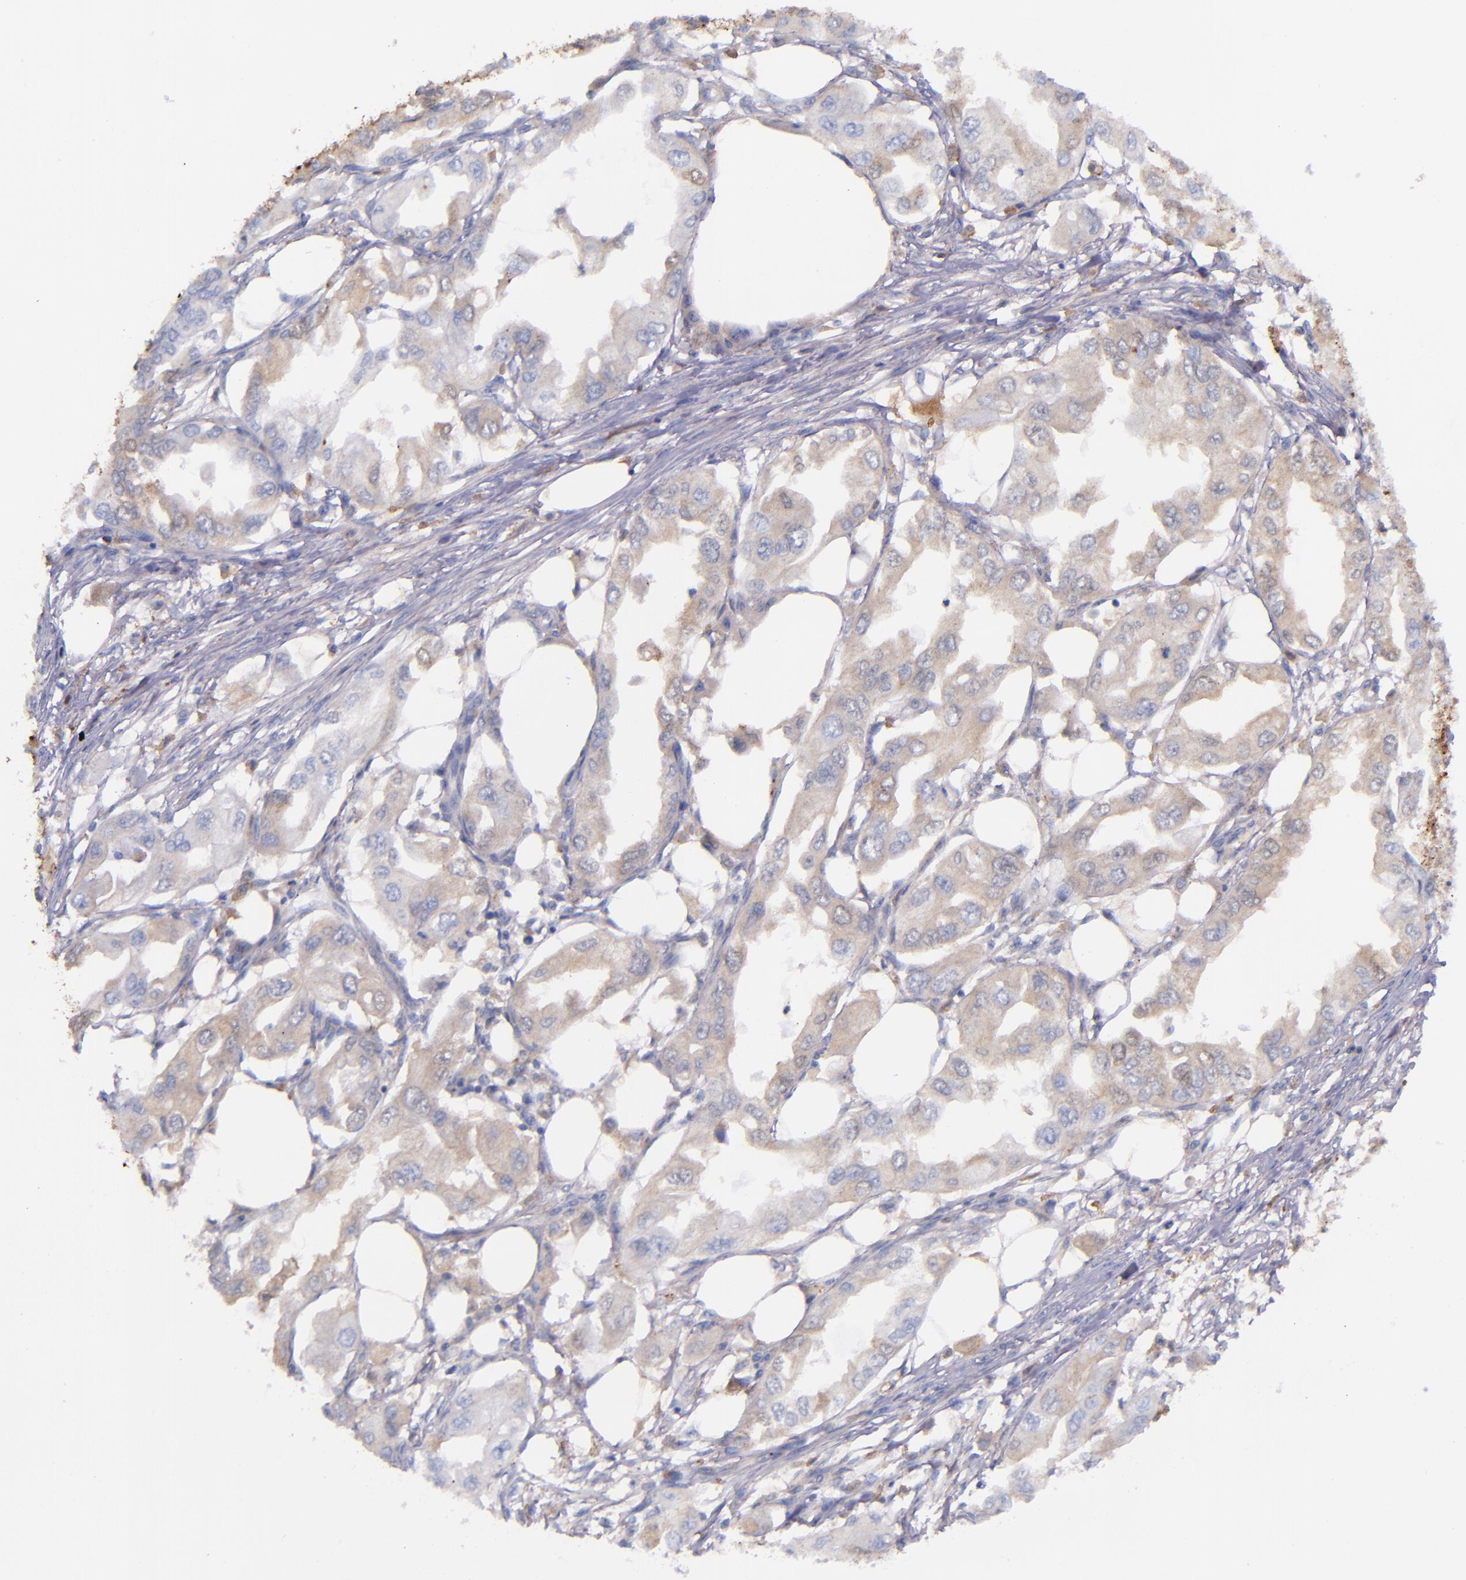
{"staining": {"intensity": "weak", "quantity": ">75%", "location": "cytoplasmic/membranous"}, "tissue": "endometrial cancer", "cell_type": "Tumor cells", "image_type": "cancer", "snomed": [{"axis": "morphology", "description": "Adenocarcinoma, NOS"}, {"axis": "topography", "description": "Endometrium"}], "caption": "Immunohistochemical staining of endometrial adenocarcinoma reveals low levels of weak cytoplasmic/membranous positivity in approximately >75% of tumor cells.", "gene": "IVL", "patient": {"sex": "female", "age": 67}}